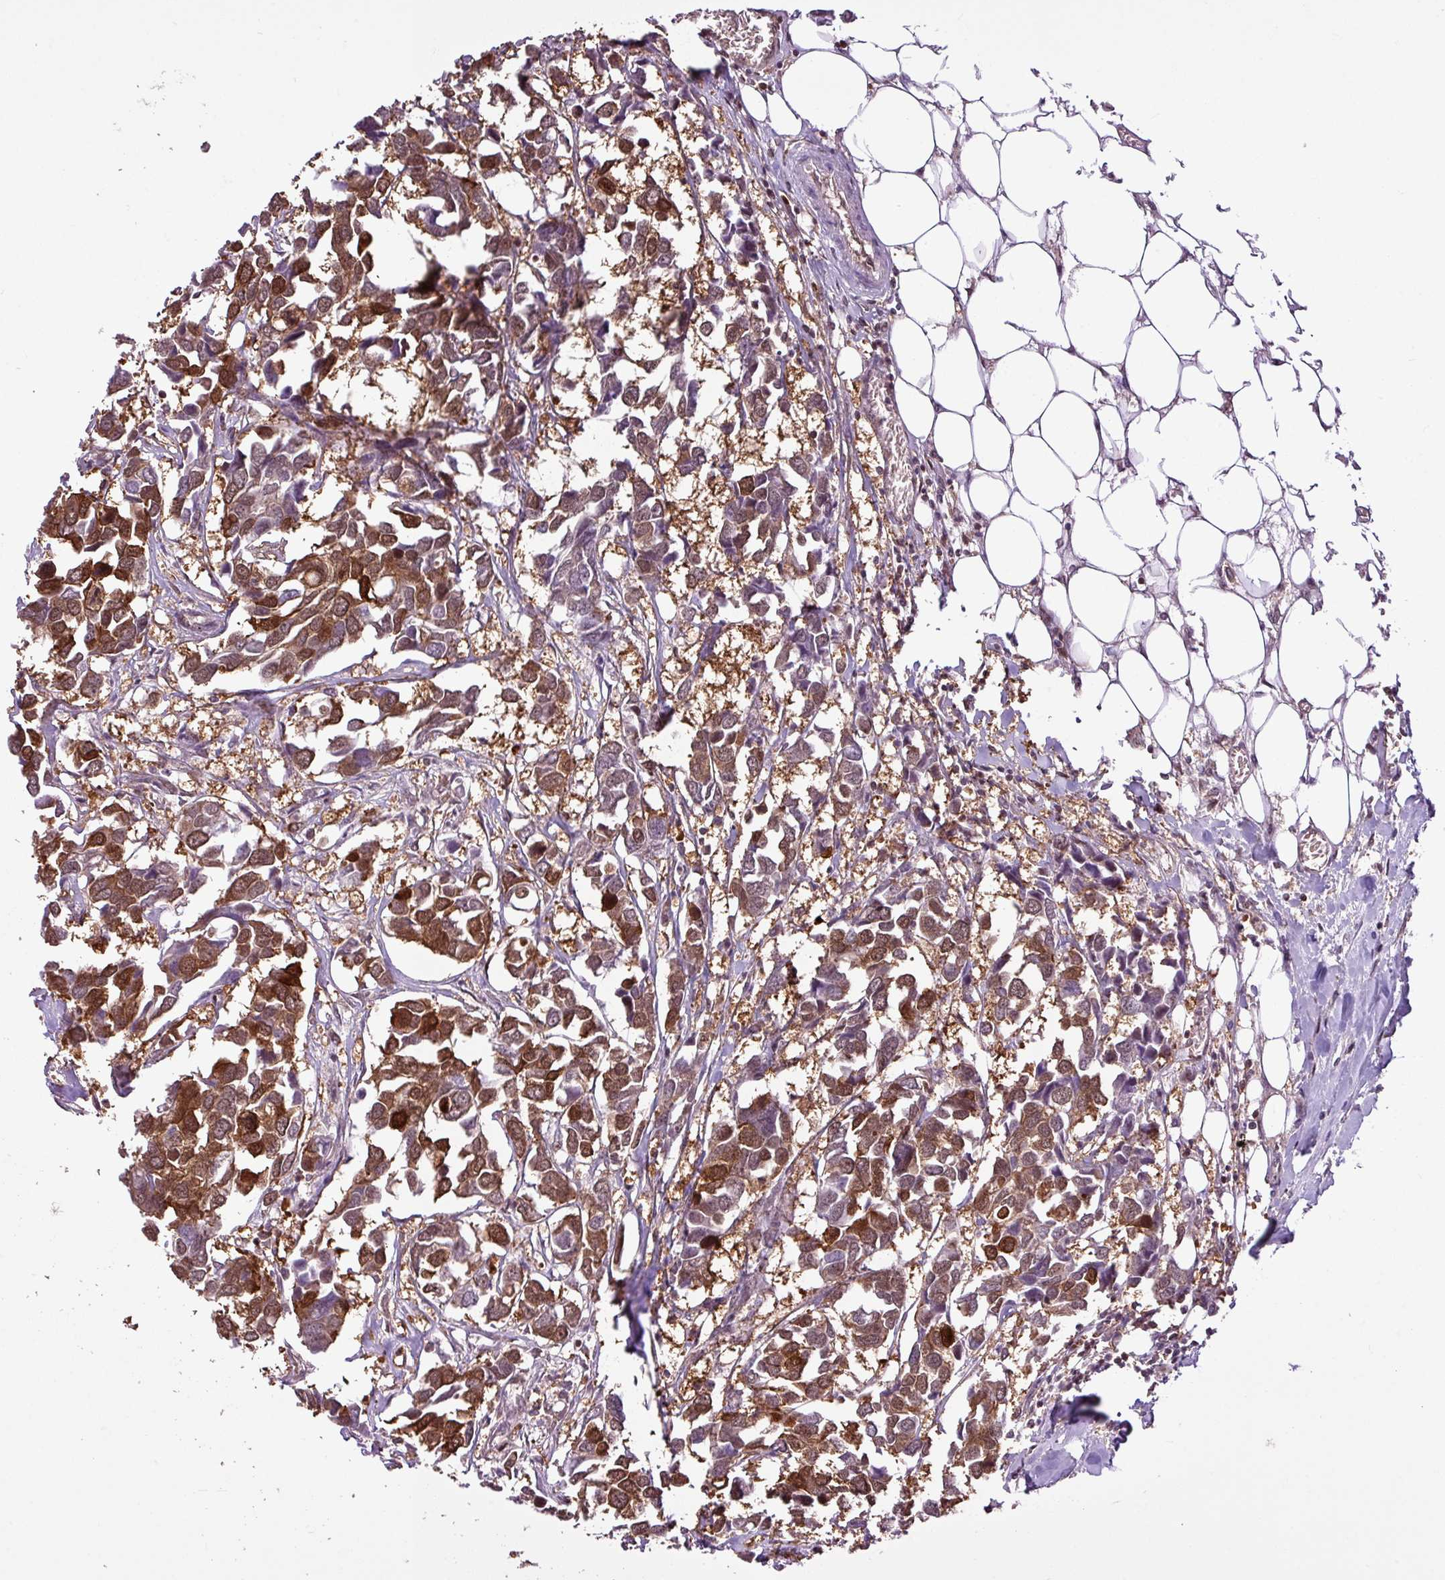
{"staining": {"intensity": "moderate", "quantity": ">75%", "location": "cytoplasmic/membranous,nuclear"}, "tissue": "breast cancer", "cell_type": "Tumor cells", "image_type": "cancer", "snomed": [{"axis": "morphology", "description": "Duct carcinoma"}, {"axis": "topography", "description": "Breast"}], "caption": "This histopathology image shows immunohistochemistry (IHC) staining of human intraductal carcinoma (breast), with medium moderate cytoplasmic/membranous and nuclear staining in about >75% of tumor cells.", "gene": "ITPKC", "patient": {"sex": "female", "age": 83}}